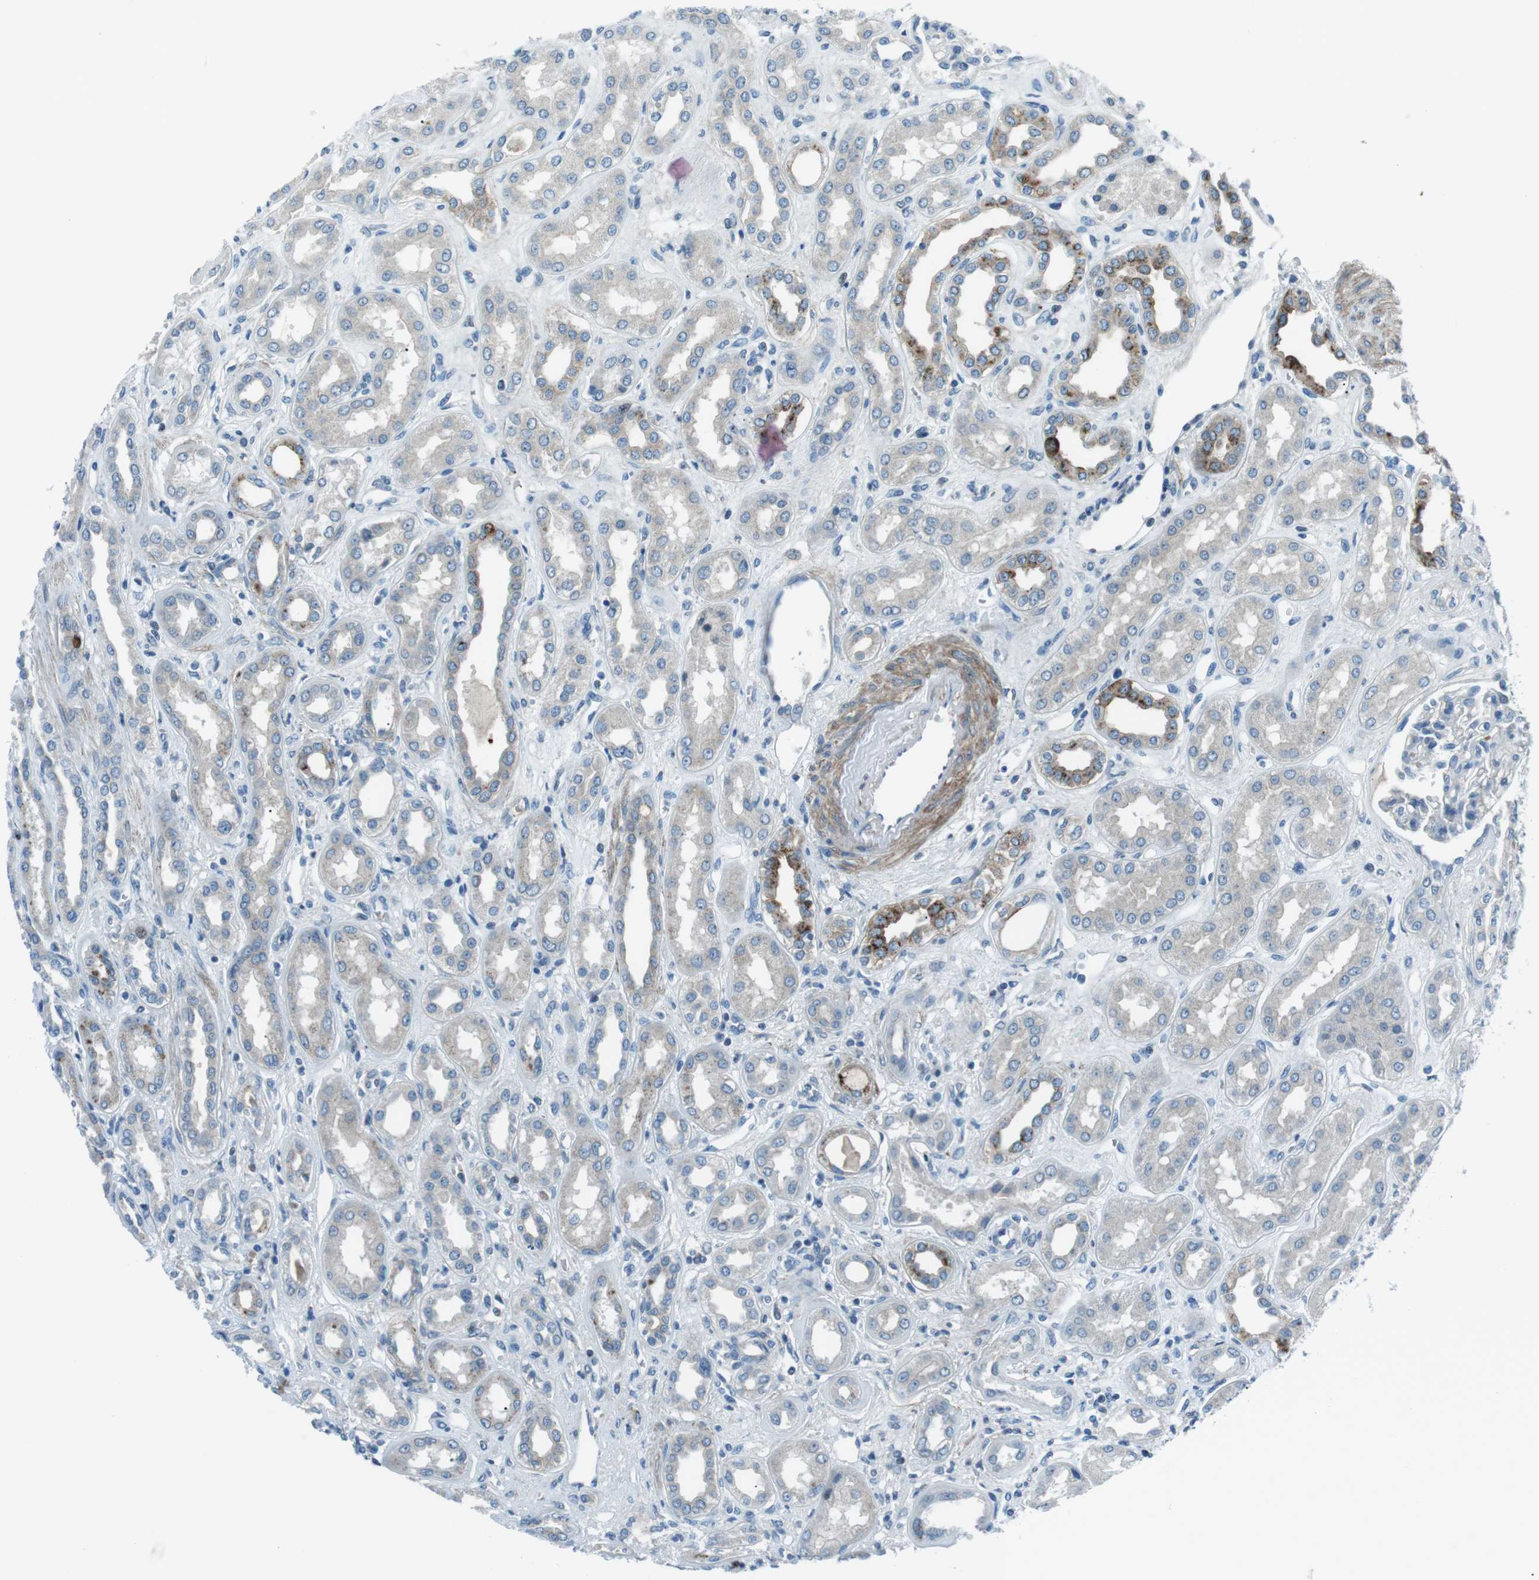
{"staining": {"intensity": "negative", "quantity": "none", "location": "none"}, "tissue": "kidney", "cell_type": "Cells in glomeruli", "image_type": "normal", "snomed": [{"axis": "morphology", "description": "Normal tissue, NOS"}, {"axis": "topography", "description": "Kidney"}], "caption": "There is no significant staining in cells in glomeruli of kidney. (DAB immunohistochemistry (IHC) with hematoxylin counter stain).", "gene": "ST6GAL1", "patient": {"sex": "male", "age": 59}}